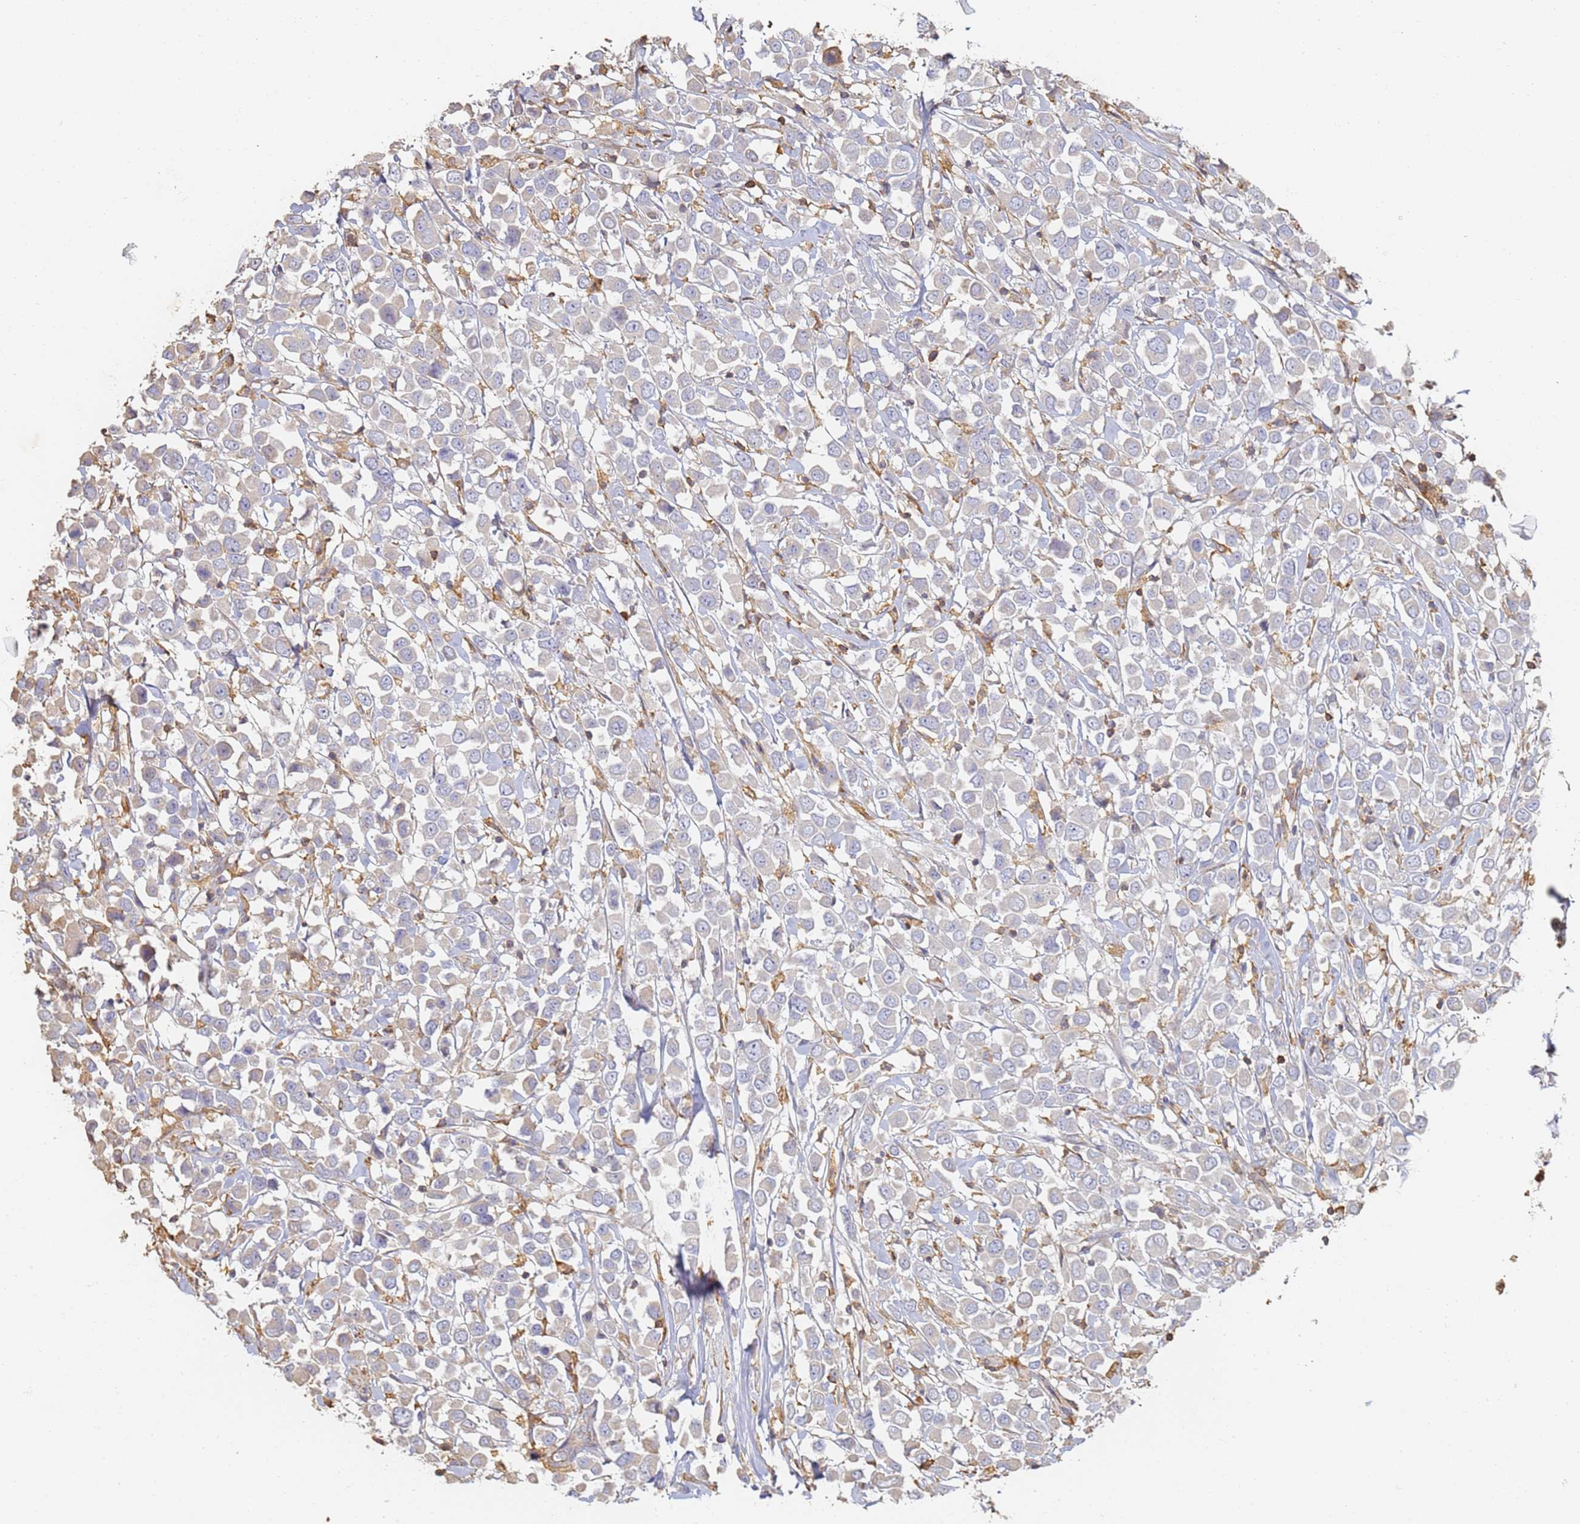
{"staining": {"intensity": "negative", "quantity": "none", "location": "none"}, "tissue": "breast cancer", "cell_type": "Tumor cells", "image_type": "cancer", "snomed": [{"axis": "morphology", "description": "Duct carcinoma"}, {"axis": "topography", "description": "Breast"}], "caption": "A high-resolution micrograph shows IHC staining of breast cancer (invasive ductal carcinoma), which reveals no significant positivity in tumor cells.", "gene": "BIN2", "patient": {"sex": "female", "age": 61}}